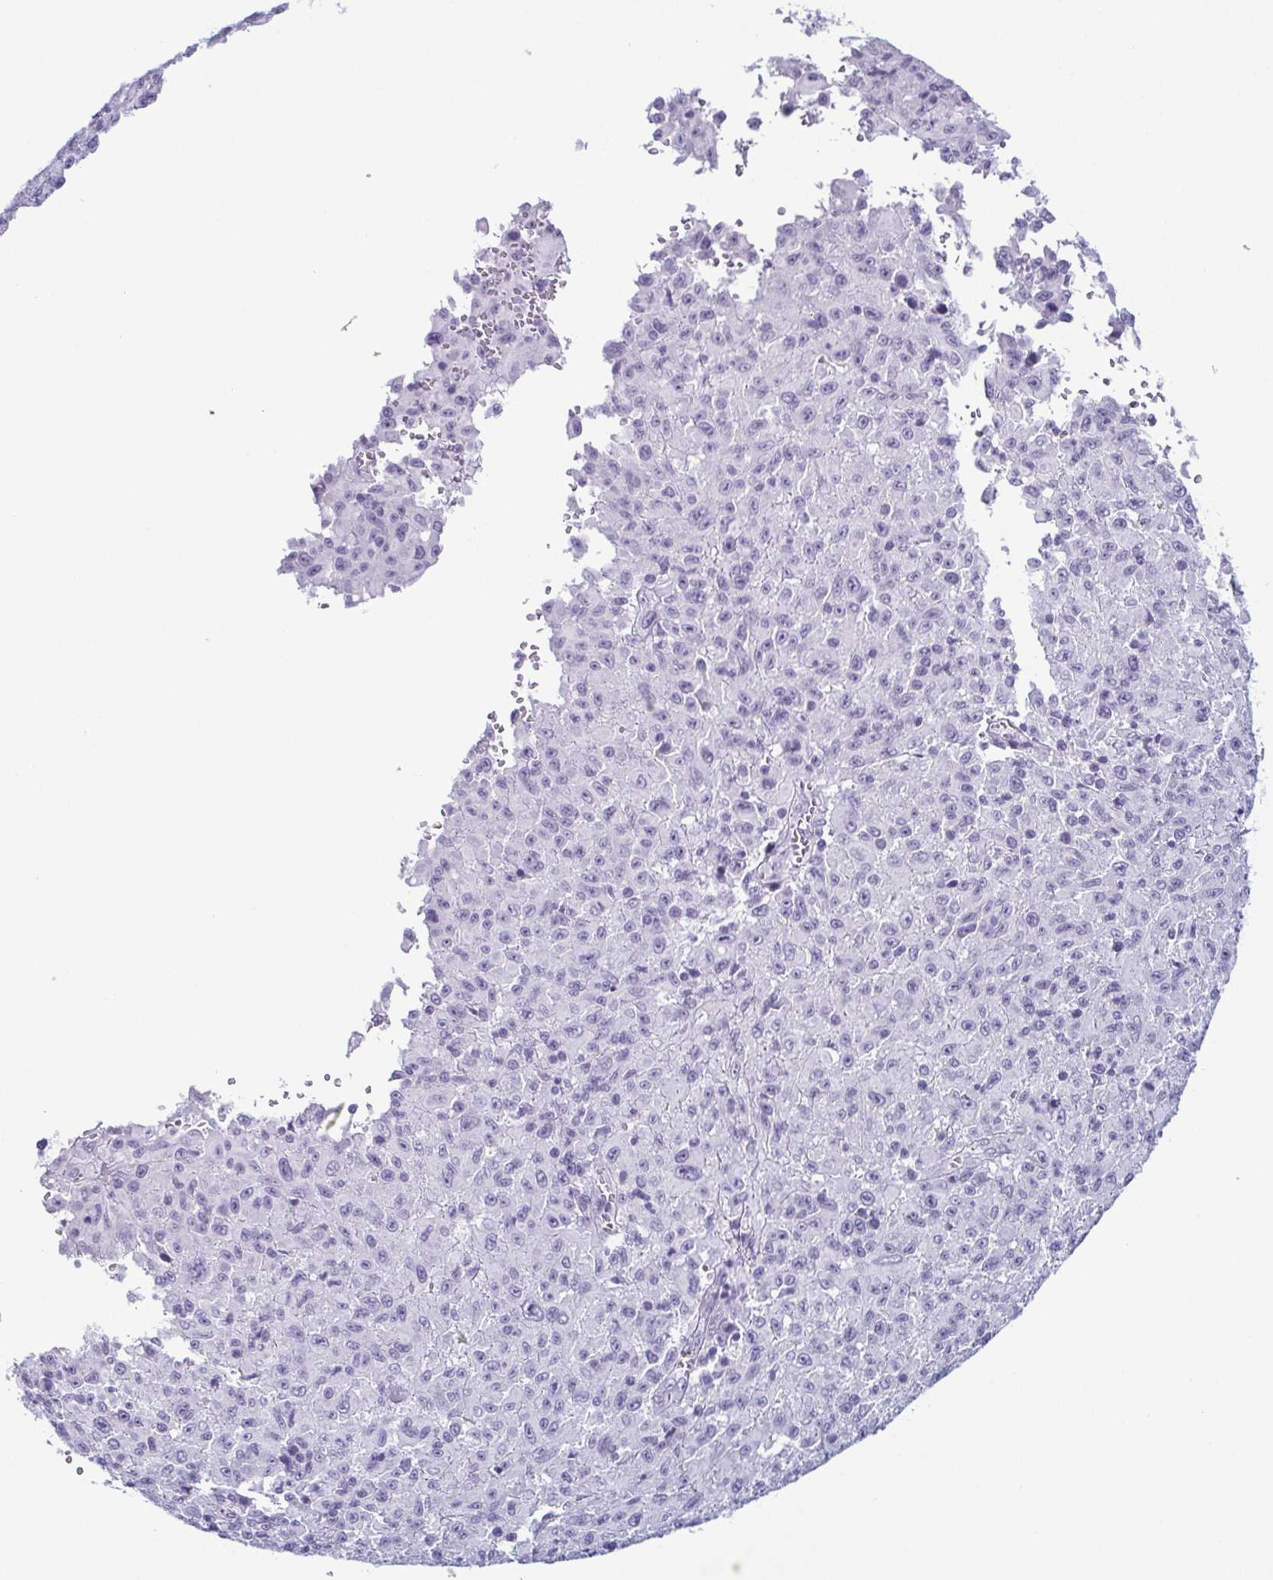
{"staining": {"intensity": "negative", "quantity": "none", "location": "none"}, "tissue": "melanoma", "cell_type": "Tumor cells", "image_type": "cancer", "snomed": [{"axis": "morphology", "description": "Malignant melanoma, NOS"}, {"axis": "topography", "description": "Skin"}], "caption": "This is a histopathology image of immunohistochemistry (IHC) staining of malignant melanoma, which shows no staining in tumor cells.", "gene": "KRT78", "patient": {"sex": "male", "age": 46}}